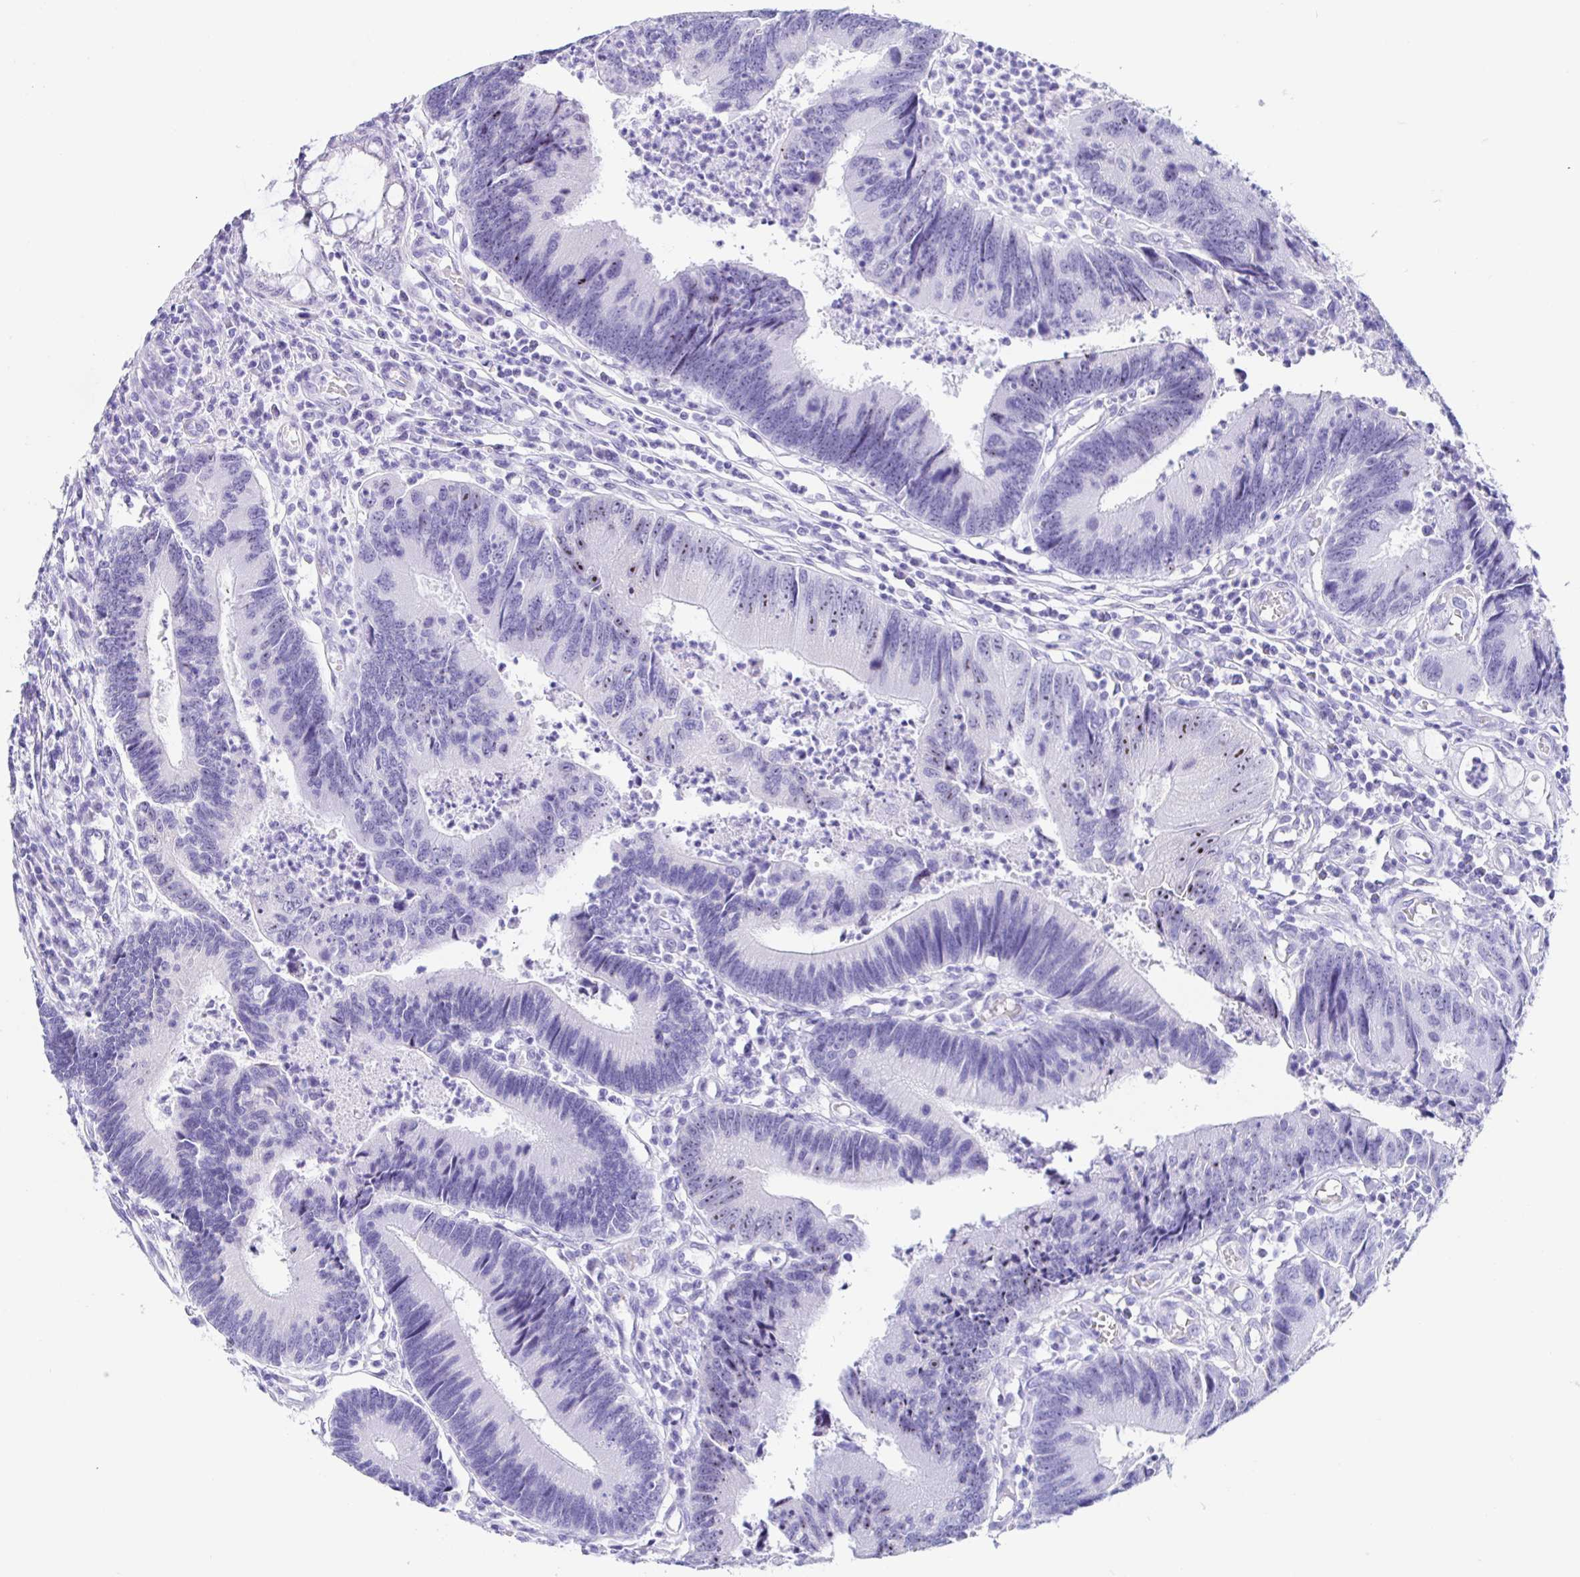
{"staining": {"intensity": "moderate", "quantity": "<25%", "location": "nuclear"}, "tissue": "colorectal cancer", "cell_type": "Tumor cells", "image_type": "cancer", "snomed": [{"axis": "morphology", "description": "Adenocarcinoma, NOS"}, {"axis": "topography", "description": "Colon"}], "caption": "Protein analysis of colorectal adenocarcinoma tissue shows moderate nuclear expression in approximately <25% of tumor cells.", "gene": "PRAMEF19", "patient": {"sex": "female", "age": 67}}